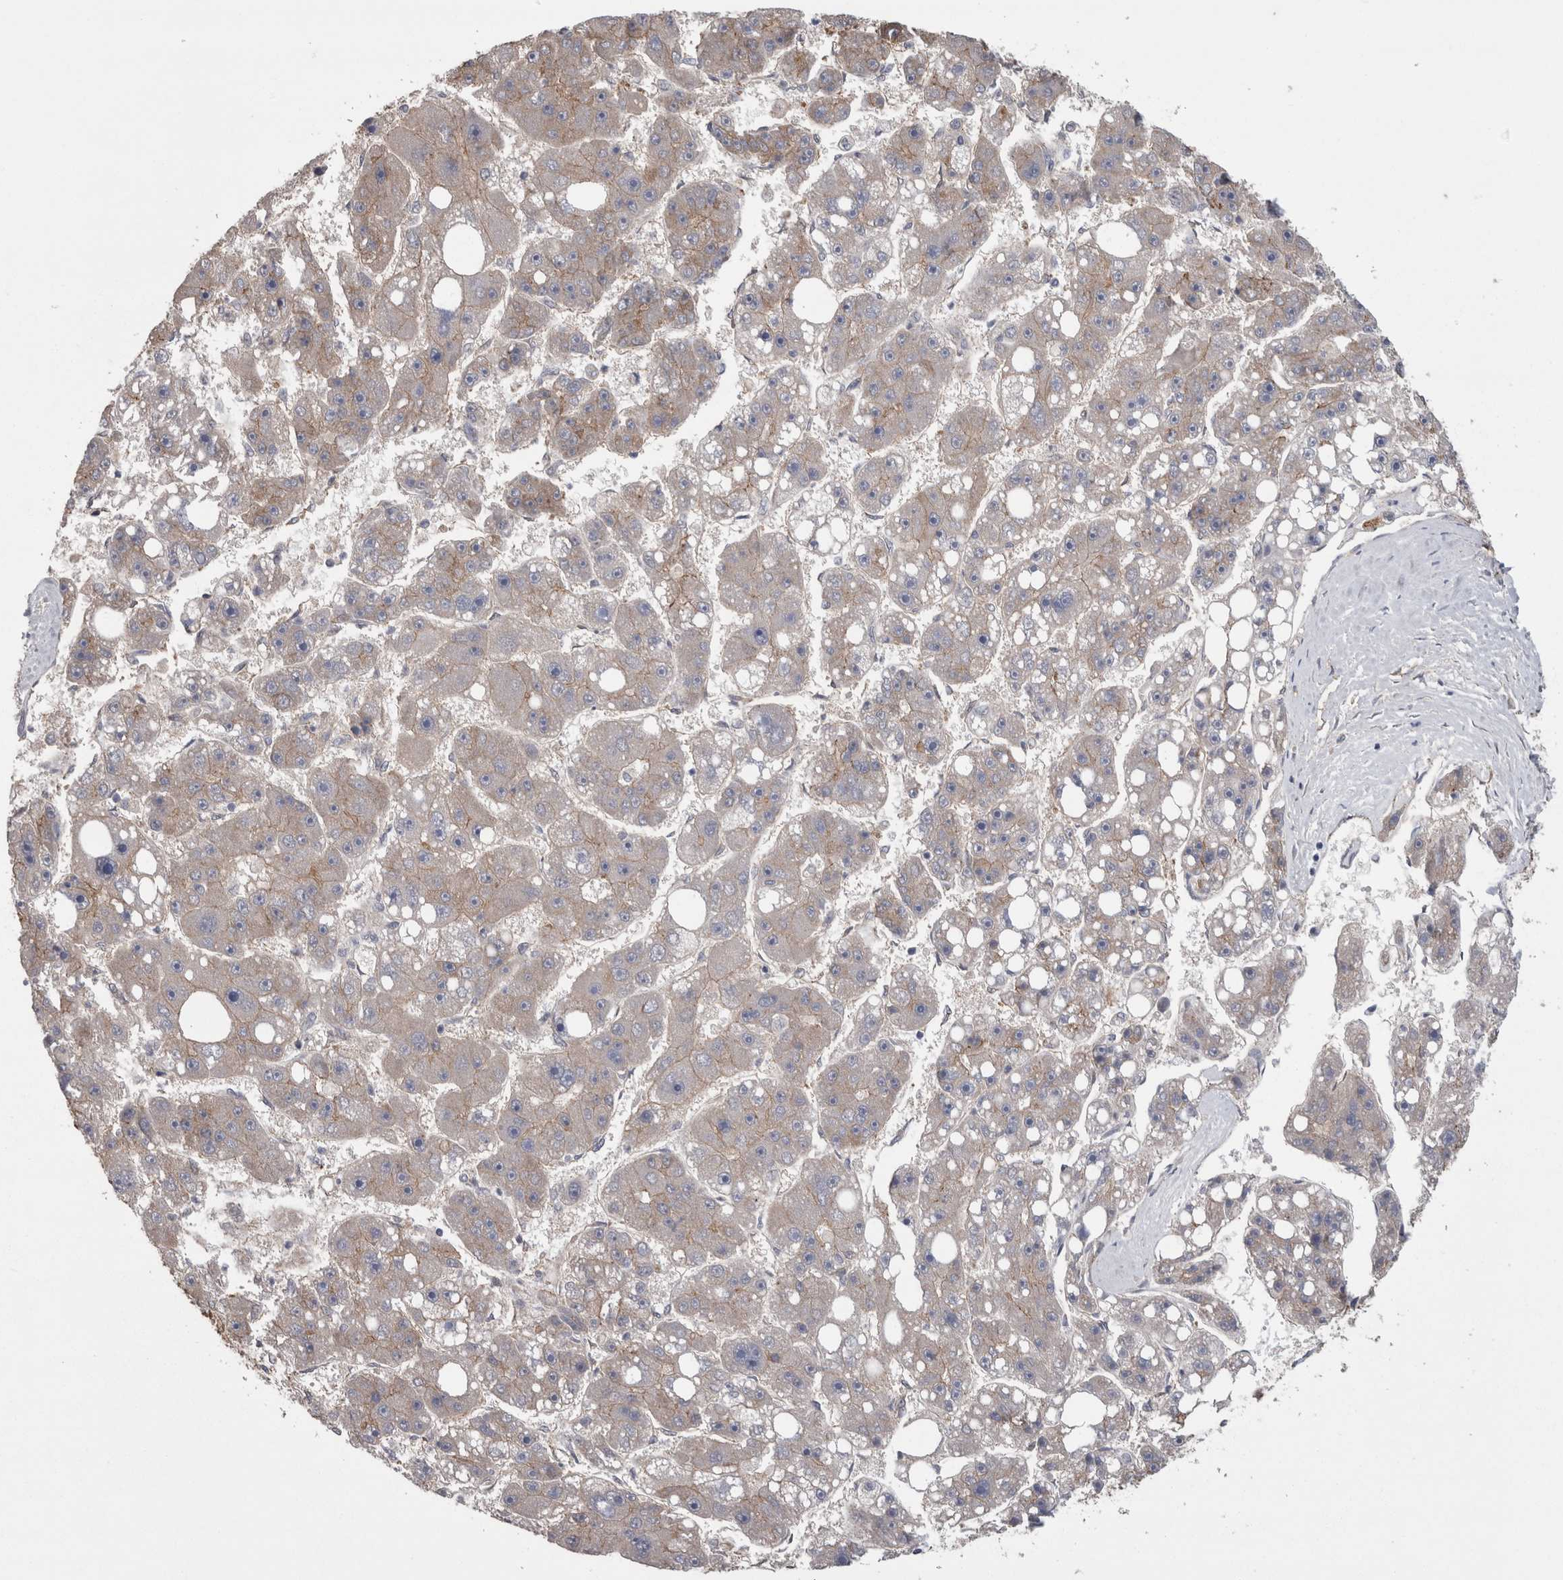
{"staining": {"intensity": "weak", "quantity": "25%-75%", "location": "cytoplasmic/membranous"}, "tissue": "liver cancer", "cell_type": "Tumor cells", "image_type": "cancer", "snomed": [{"axis": "morphology", "description": "Carcinoma, Hepatocellular, NOS"}, {"axis": "topography", "description": "Liver"}], "caption": "Liver cancer stained for a protein (brown) reveals weak cytoplasmic/membranous positive positivity in about 25%-75% of tumor cells.", "gene": "NECTIN2", "patient": {"sex": "female", "age": 61}}